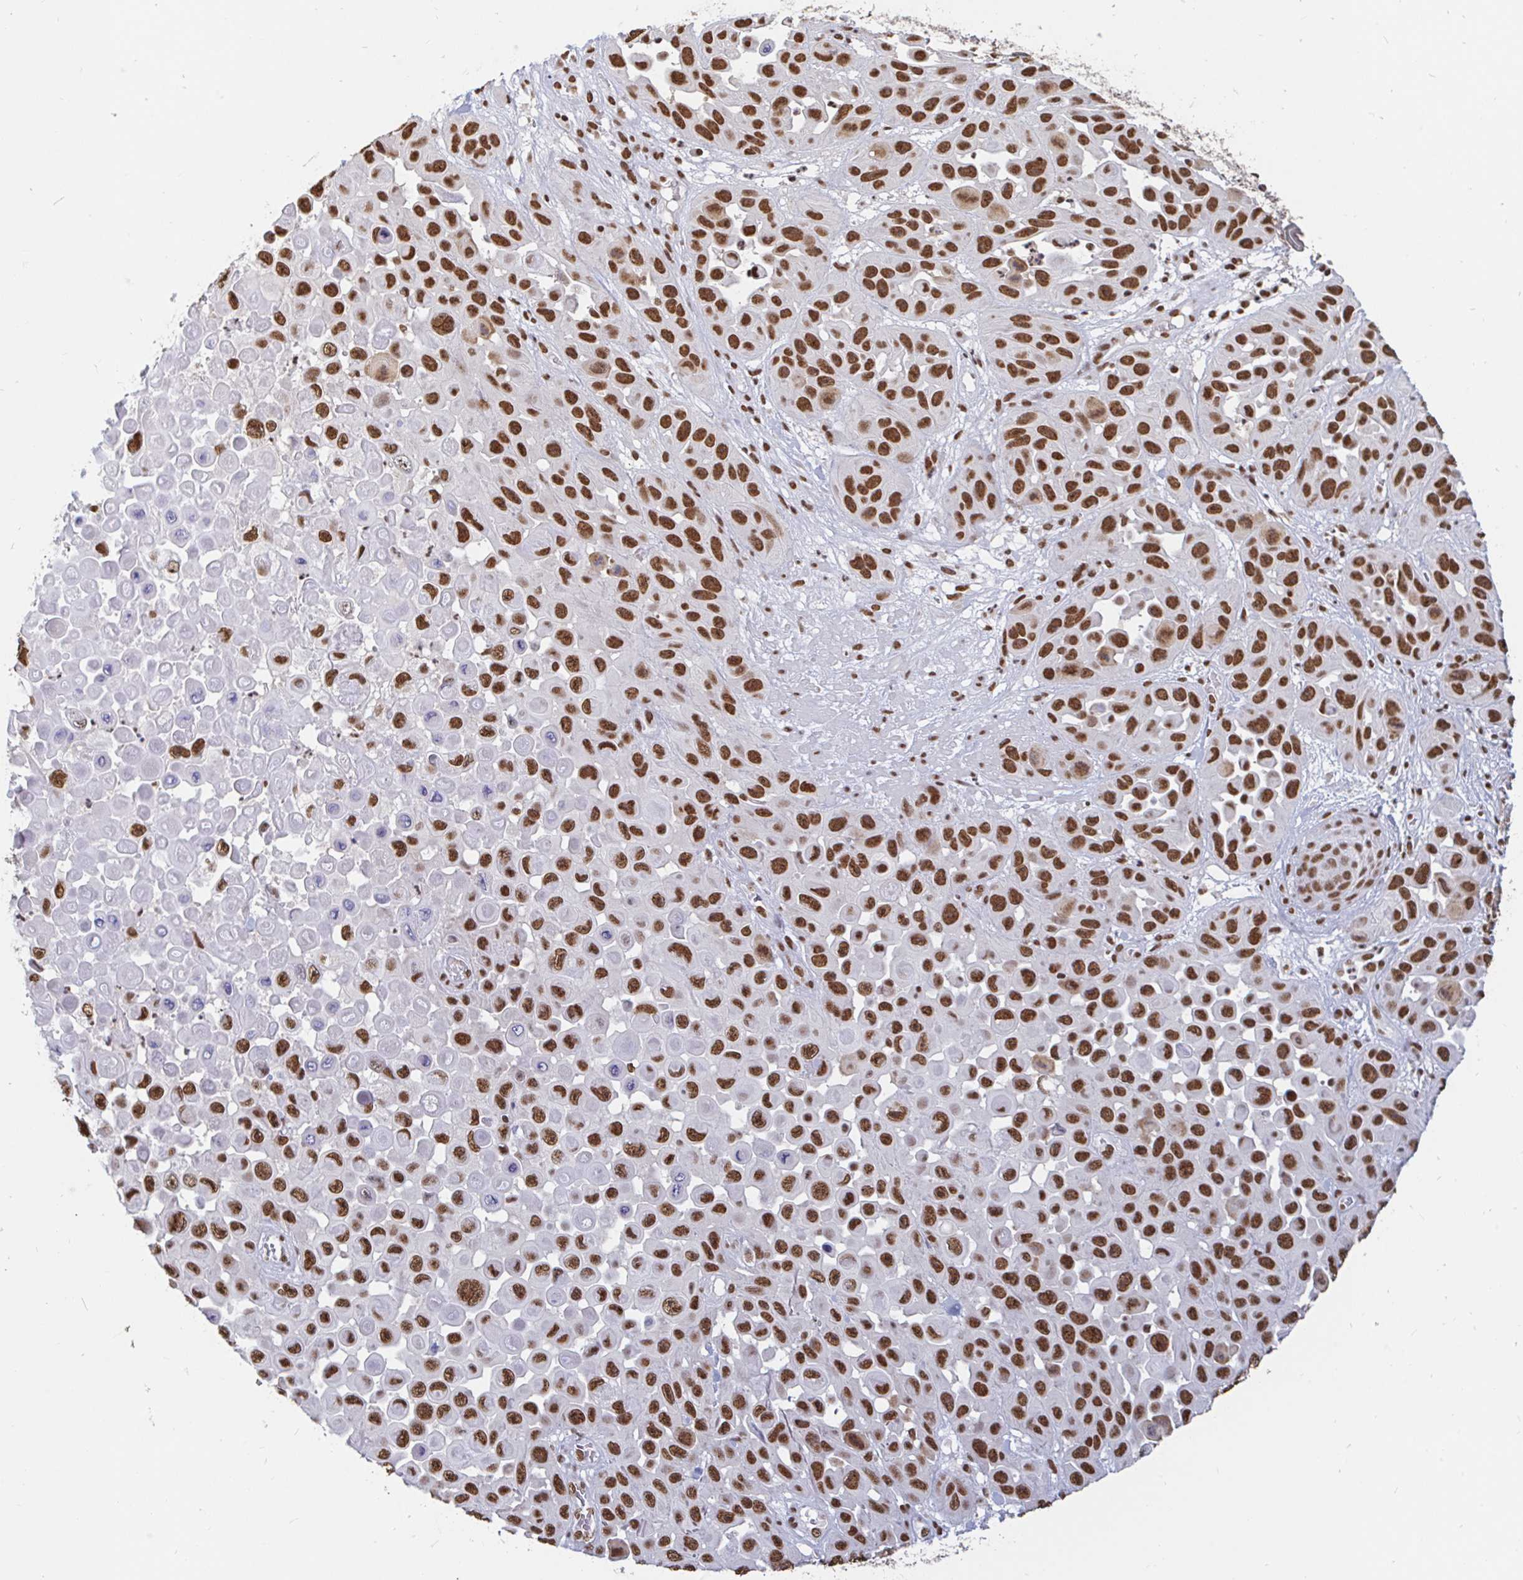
{"staining": {"intensity": "strong", "quantity": ">75%", "location": "nuclear"}, "tissue": "skin cancer", "cell_type": "Tumor cells", "image_type": "cancer", "snomed": [{"axis": "morphology", "description": "Squamous cell carcinoma, NOS"}, {"axis": "topography", "description": "Skin"}], "caption": "High-magnification brightfield microscopy of skin cancer stained with DAB (3,3'-diaminobenzidine) (brown) and counterstained with hematoxylin (blue). tumor cells exhibit strong nuclear staining is appreciated in approximately>75% of cells.", "gene": "RBMX", "patient": {"sex": "male", "age": 81}}